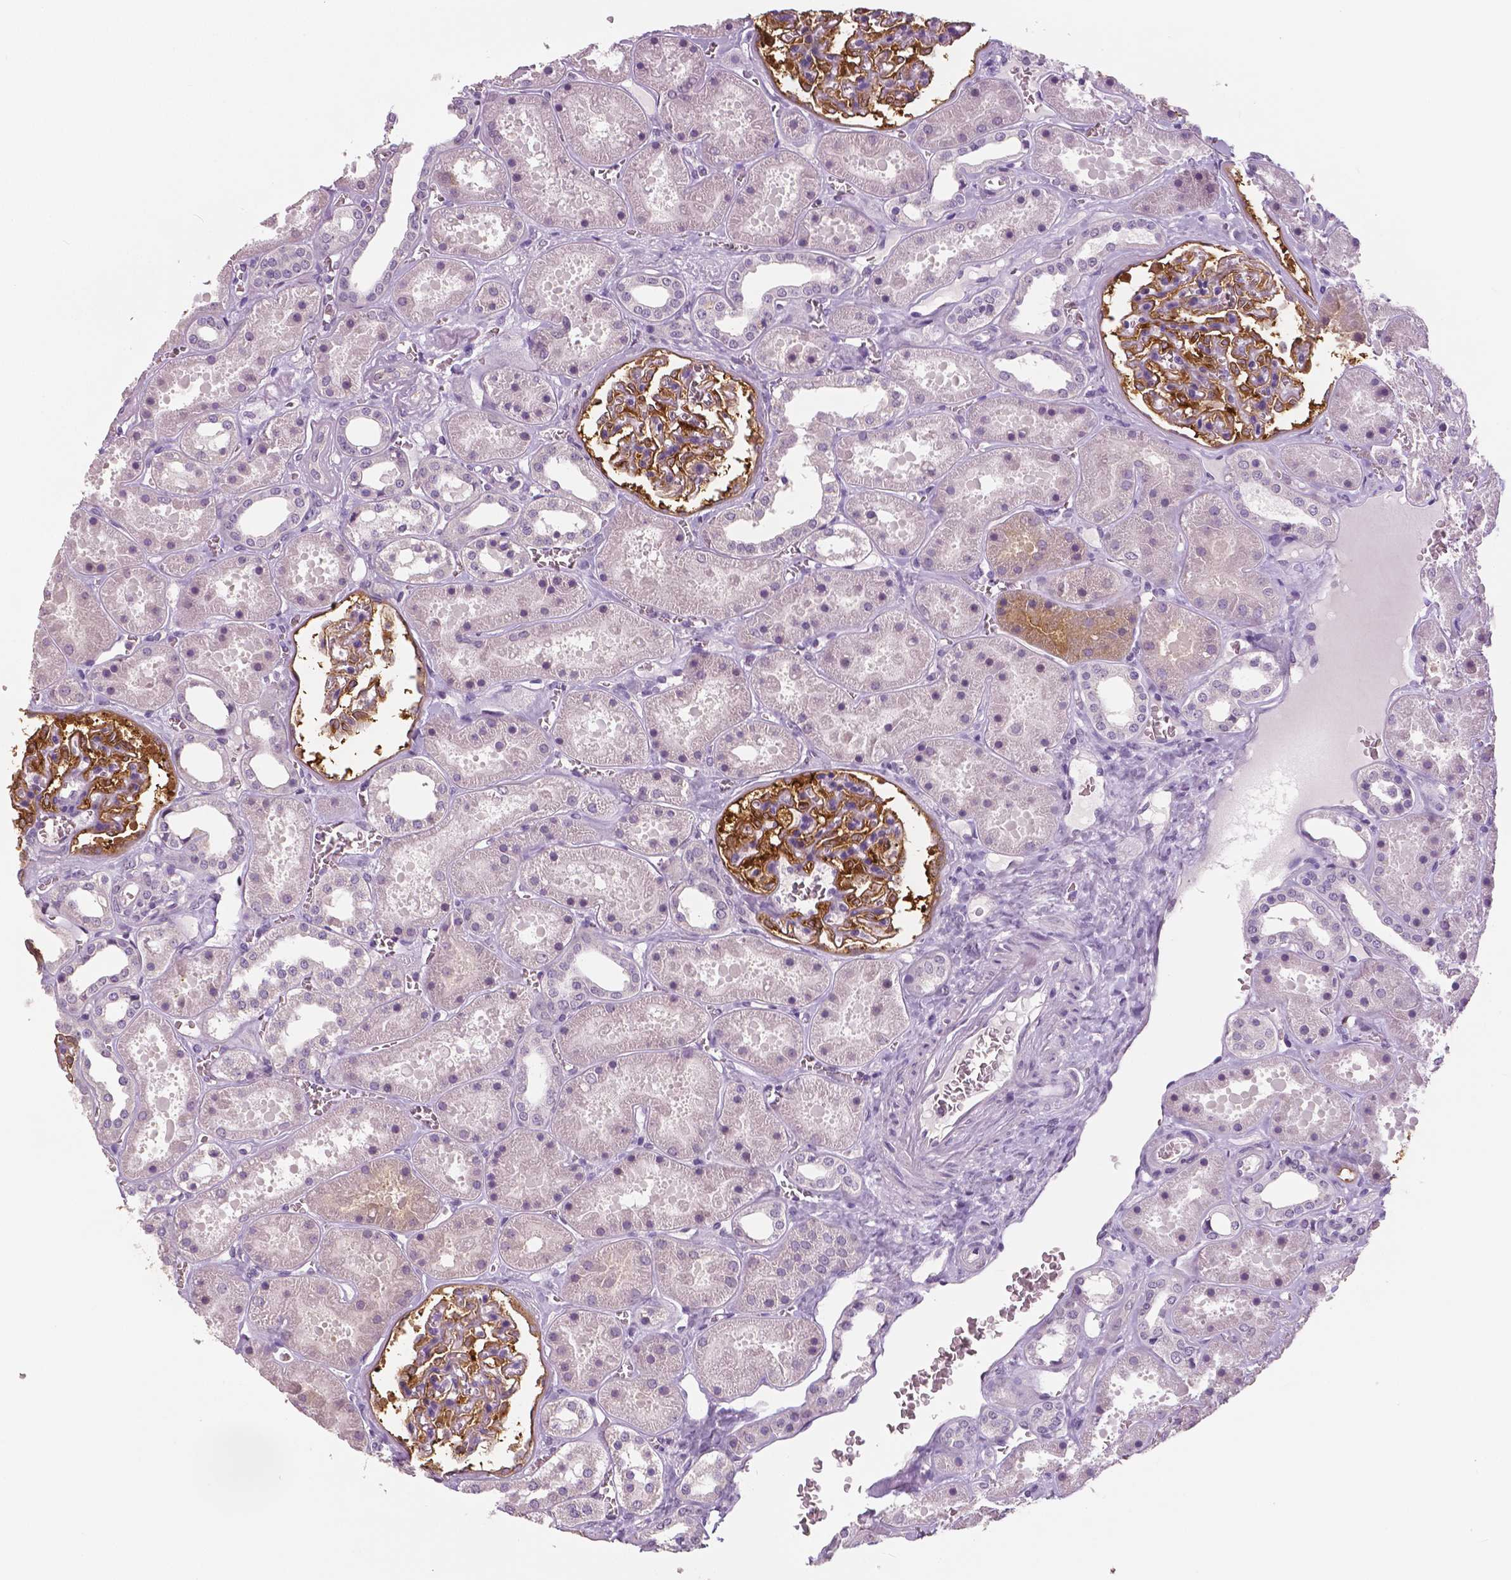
{"staining": {"intensity": "moderate", "quantity": ">75%", "location": "cytoplasmic/membranous"}, "tissue": "kidney", "cell_type": "Cells in glomeruli", "image_type": "normal", "snomed": [{"axis": "morphology", "description": "Normal tissue, NOS"}, {"axis": "topography", "description": "Kidney"}], "caption": "High-power microscopy captured an immunohistochemistry photomicrograph of benign kidney, revealing moderate cytoplasmic/membranous staining in approximately >75% of cells in glomeruli.", "gene": "NECAB1", "patient": {"sex": "female", "age": 41}}